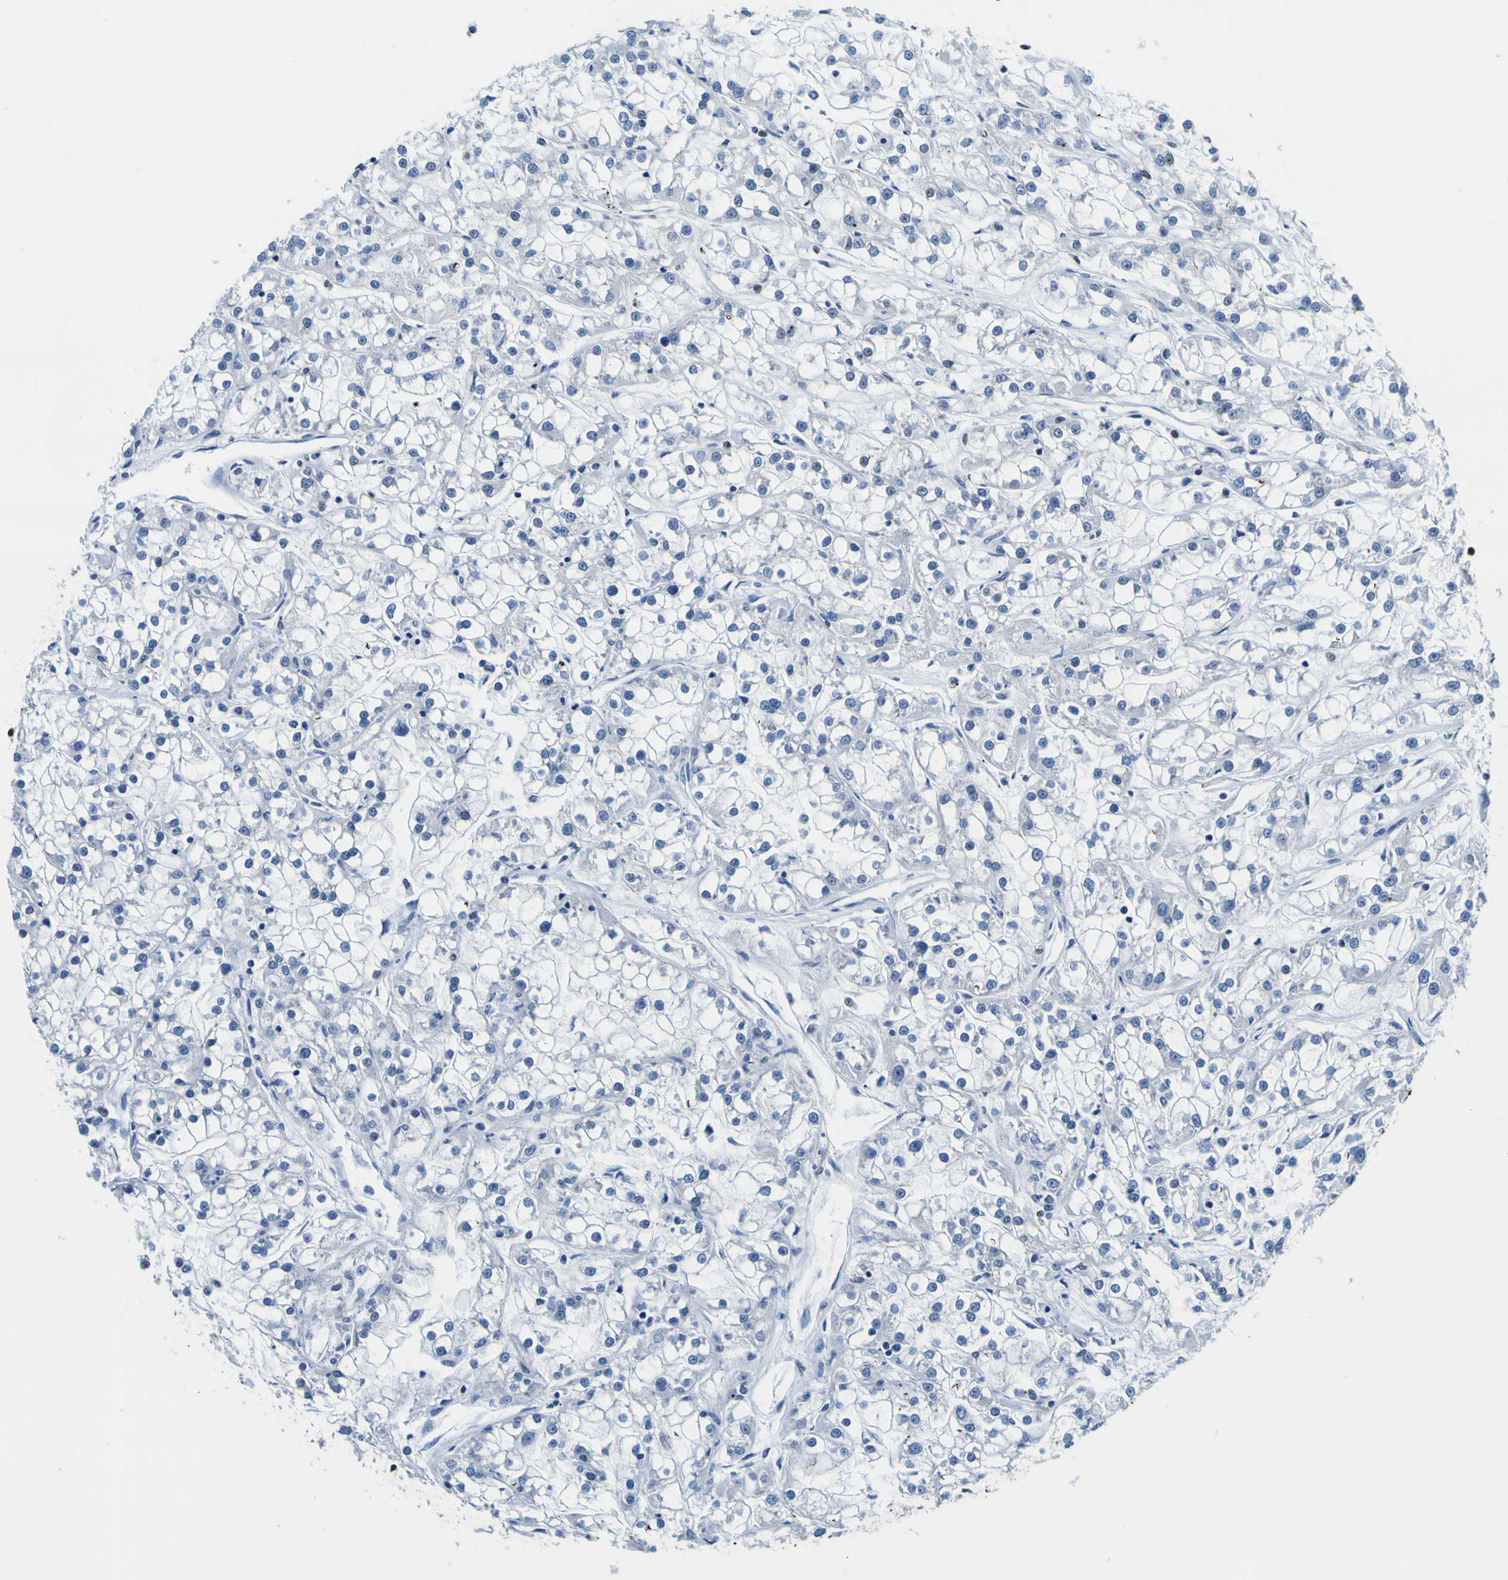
{"staining": {"intensity": "negative", "quantity": "none", "location": "none"}, "tissue": "renal cancer", "cell_type": "Tumor cells", "image_type": "cancer", "snomed": [{"axis": "morphology", "description": "Adenocarcinoma, NOS"}, {"axis": "topography", "description": "Kidney"}], "caption": "DAB immunohistochemical staining of human renal adenocarcinoma displays no significant staining in tumor cells.", "gene": "SP1", "patient": {"sex": "female", "age": 52}}